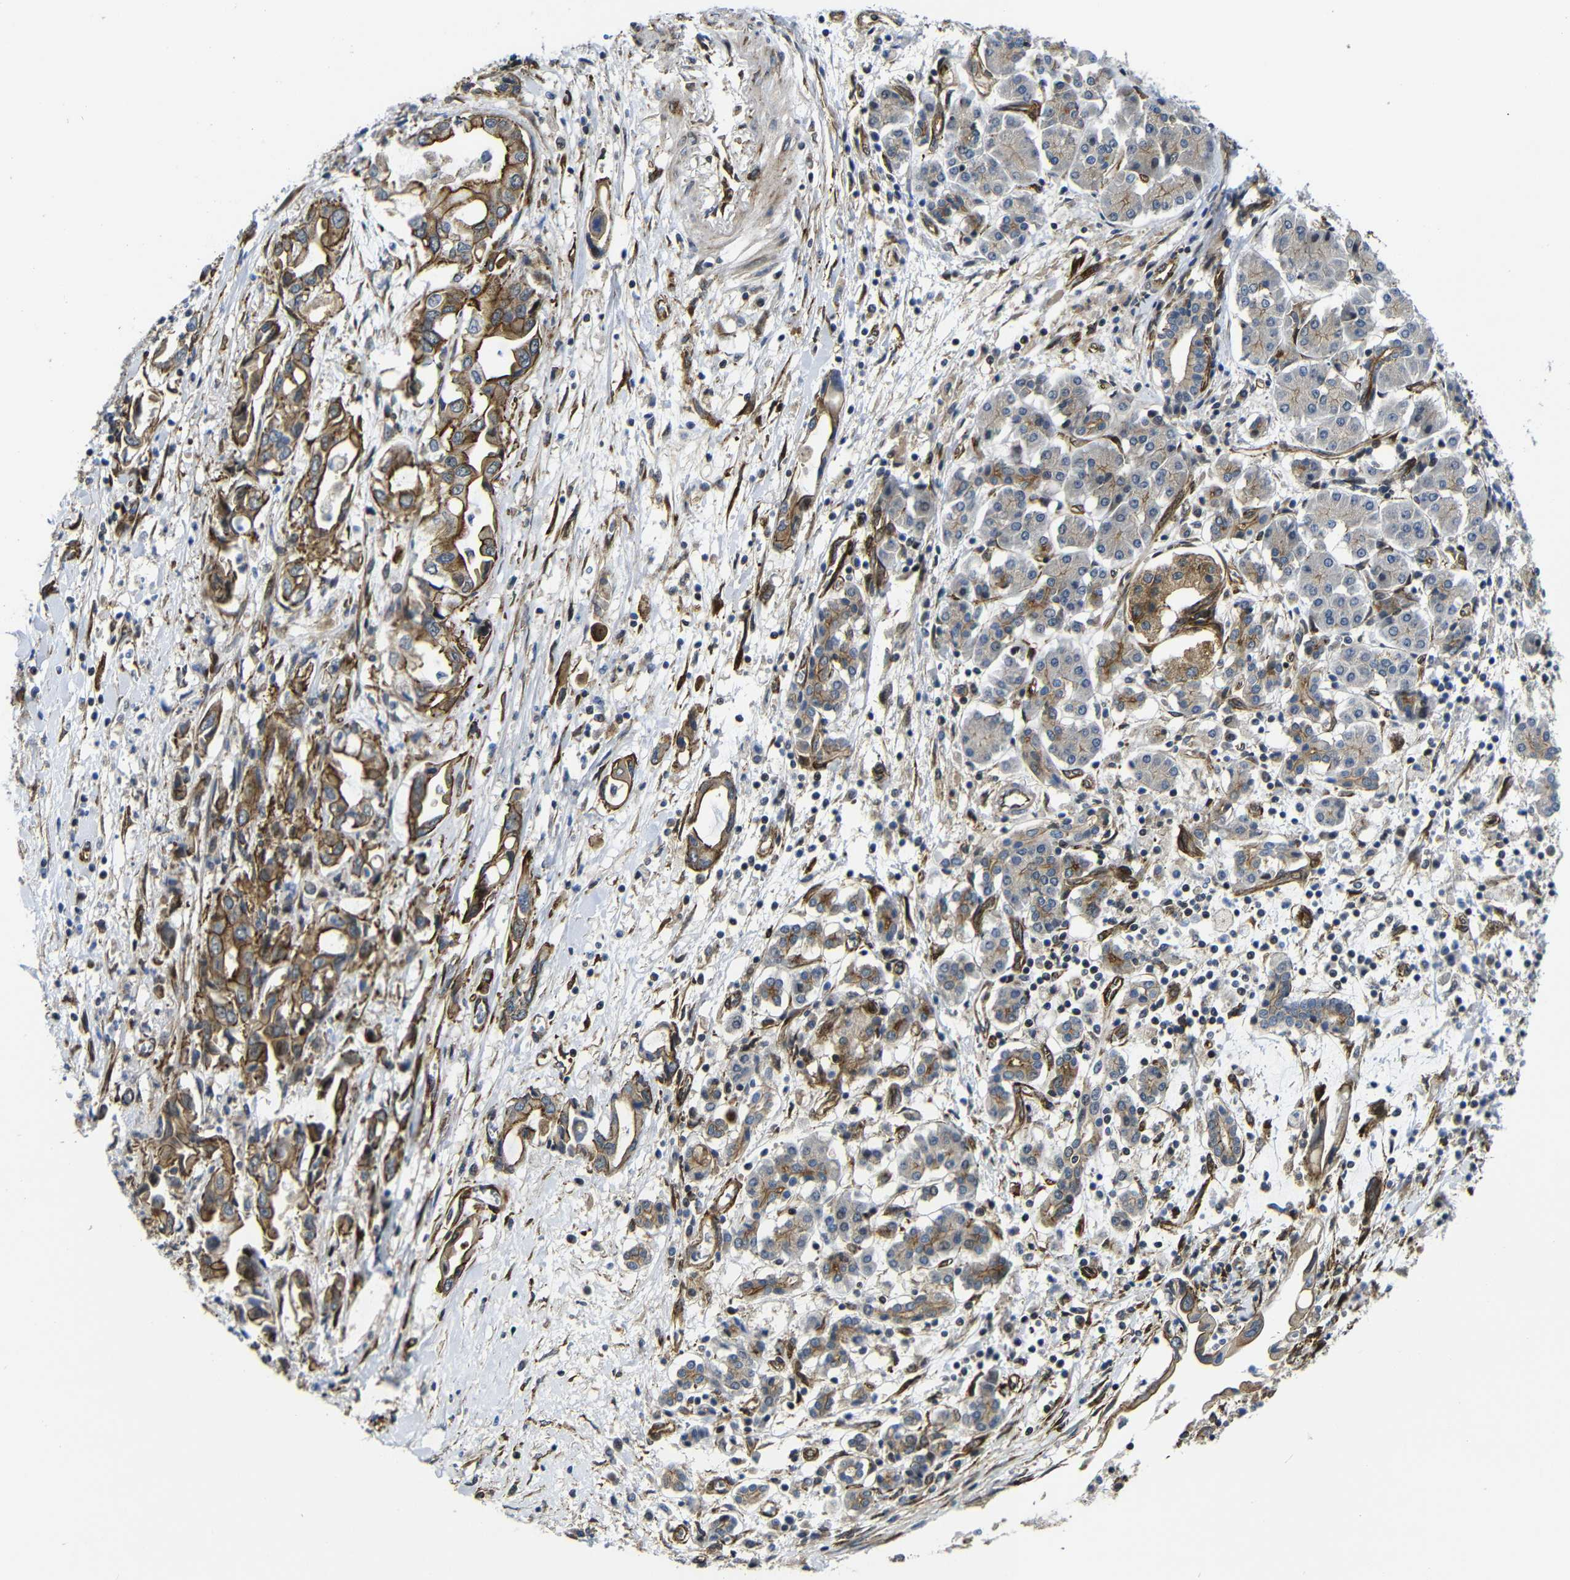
{"staining": {"intensity": "strong", "quantity": ">75%", "location": "cytoplasmic/membranous"}, "tissue": "pancreatic cancer", "cell_type": "Tumor cells", "image_type": "cancer", "snomed": [{"axis": "morphology", "description": "Adenocarcinoma, NOS"}, {"axis": "topography", "description": "Pancreas"}], "caption": "Immunohistochemical staining of pancreatic cancer (adenocarcinoma) reveals high levels of strong cytoplasmic/membranous expression in about >75% of tumor cells.", "gene": "PARP14", "patient": {"sex": "female", "age": 57}}